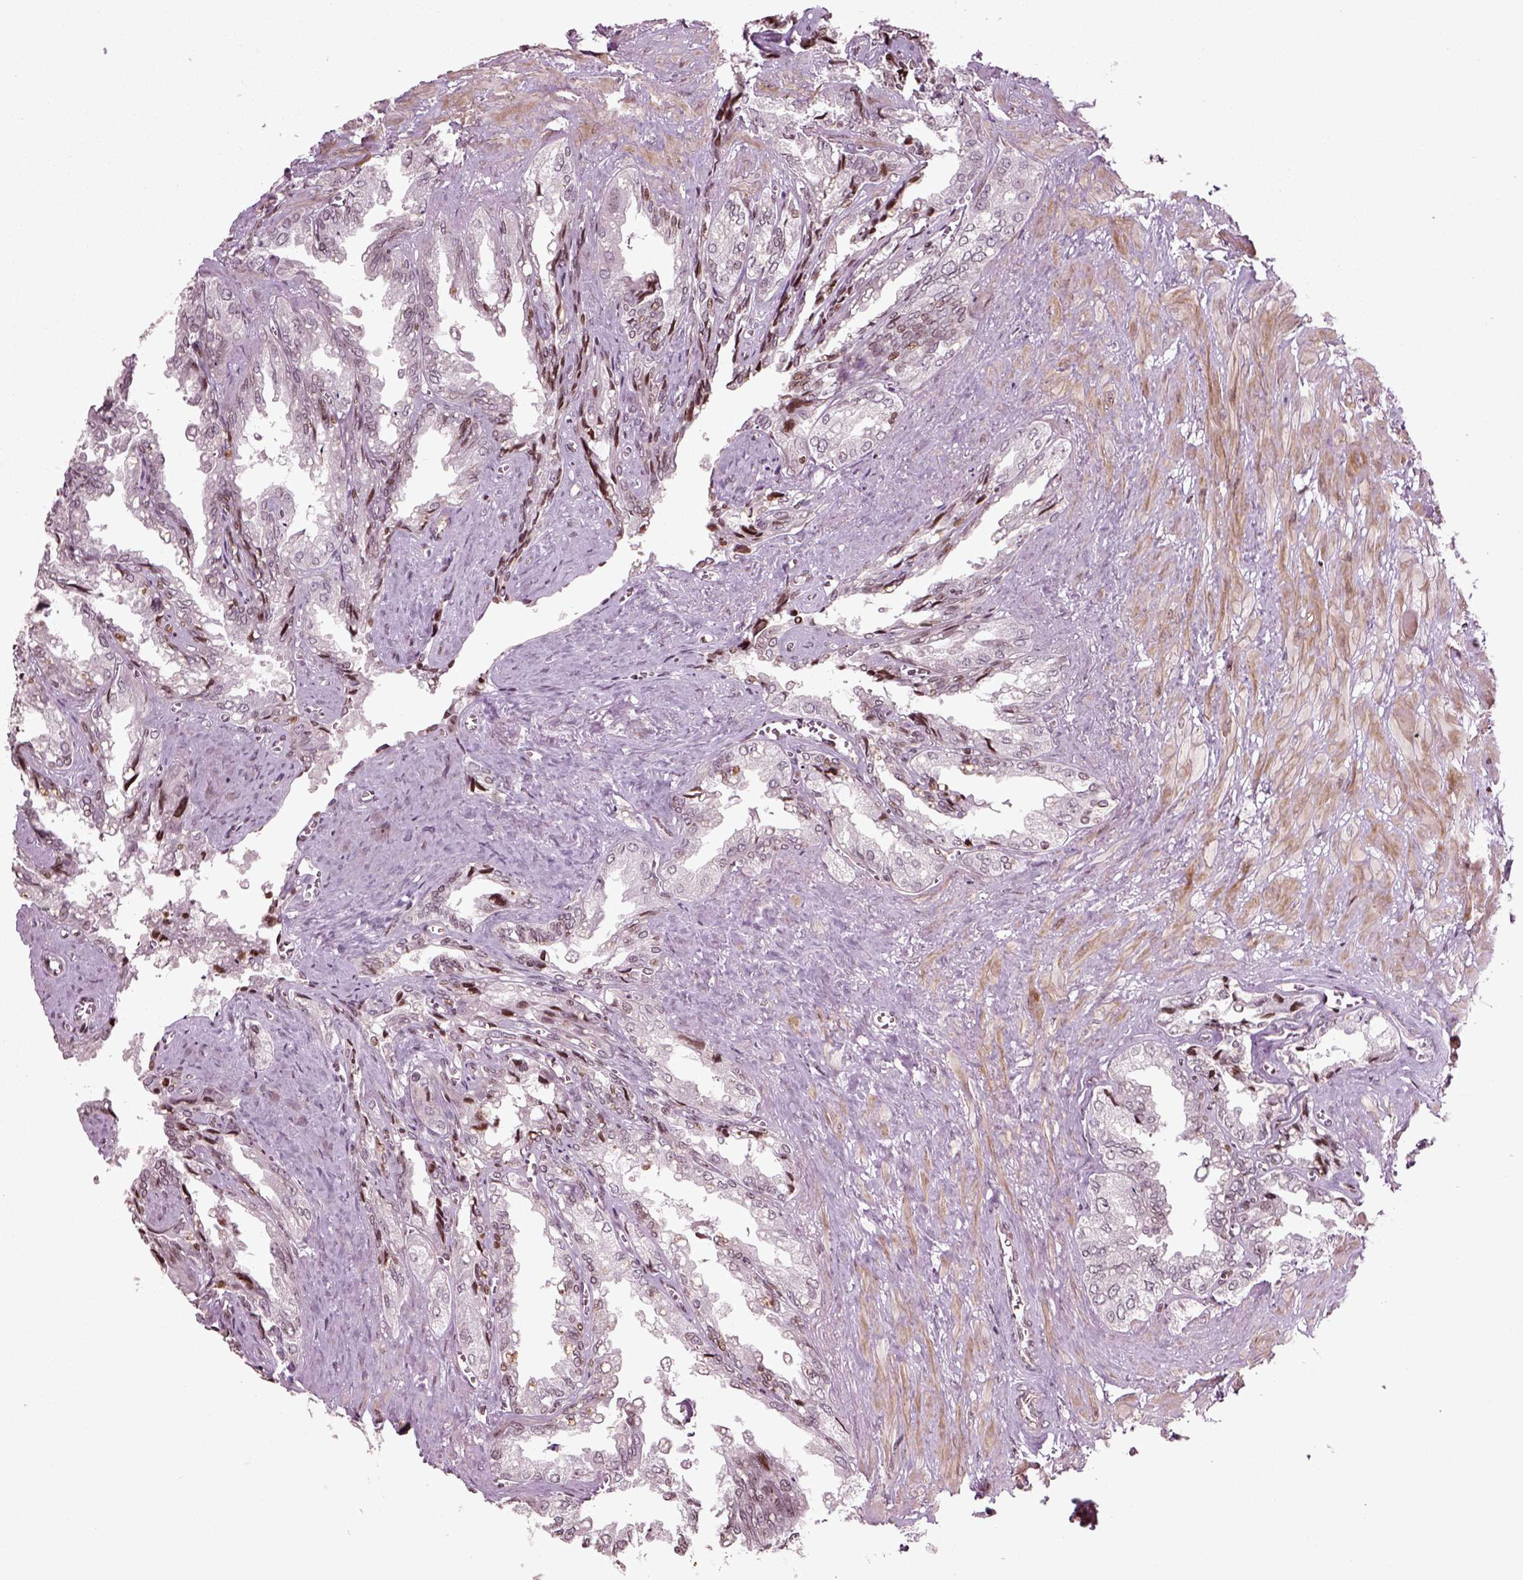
{"staining": {"intensity": "negative", "quantity": "none", "location": "none"}, "tissue": "seminal vesicle", "cell_type": "Glandular cells", "image_type": "normal", "snomed": [{"axis": "morphology", "description": "Normal tissue, NOS"}, {"axis": "topography", "description": "Seminal veicle"}], "caption": "There is no significant positivity in glandular cells of seminal vesicle. The staining was performed using DAB to visualize the protein expression in brown, while the nuclei were stained in blue with hematoxylin (Magnification: 20x).", "gene": "HEYL", "patient": {"sex": "male", "age": 67}}